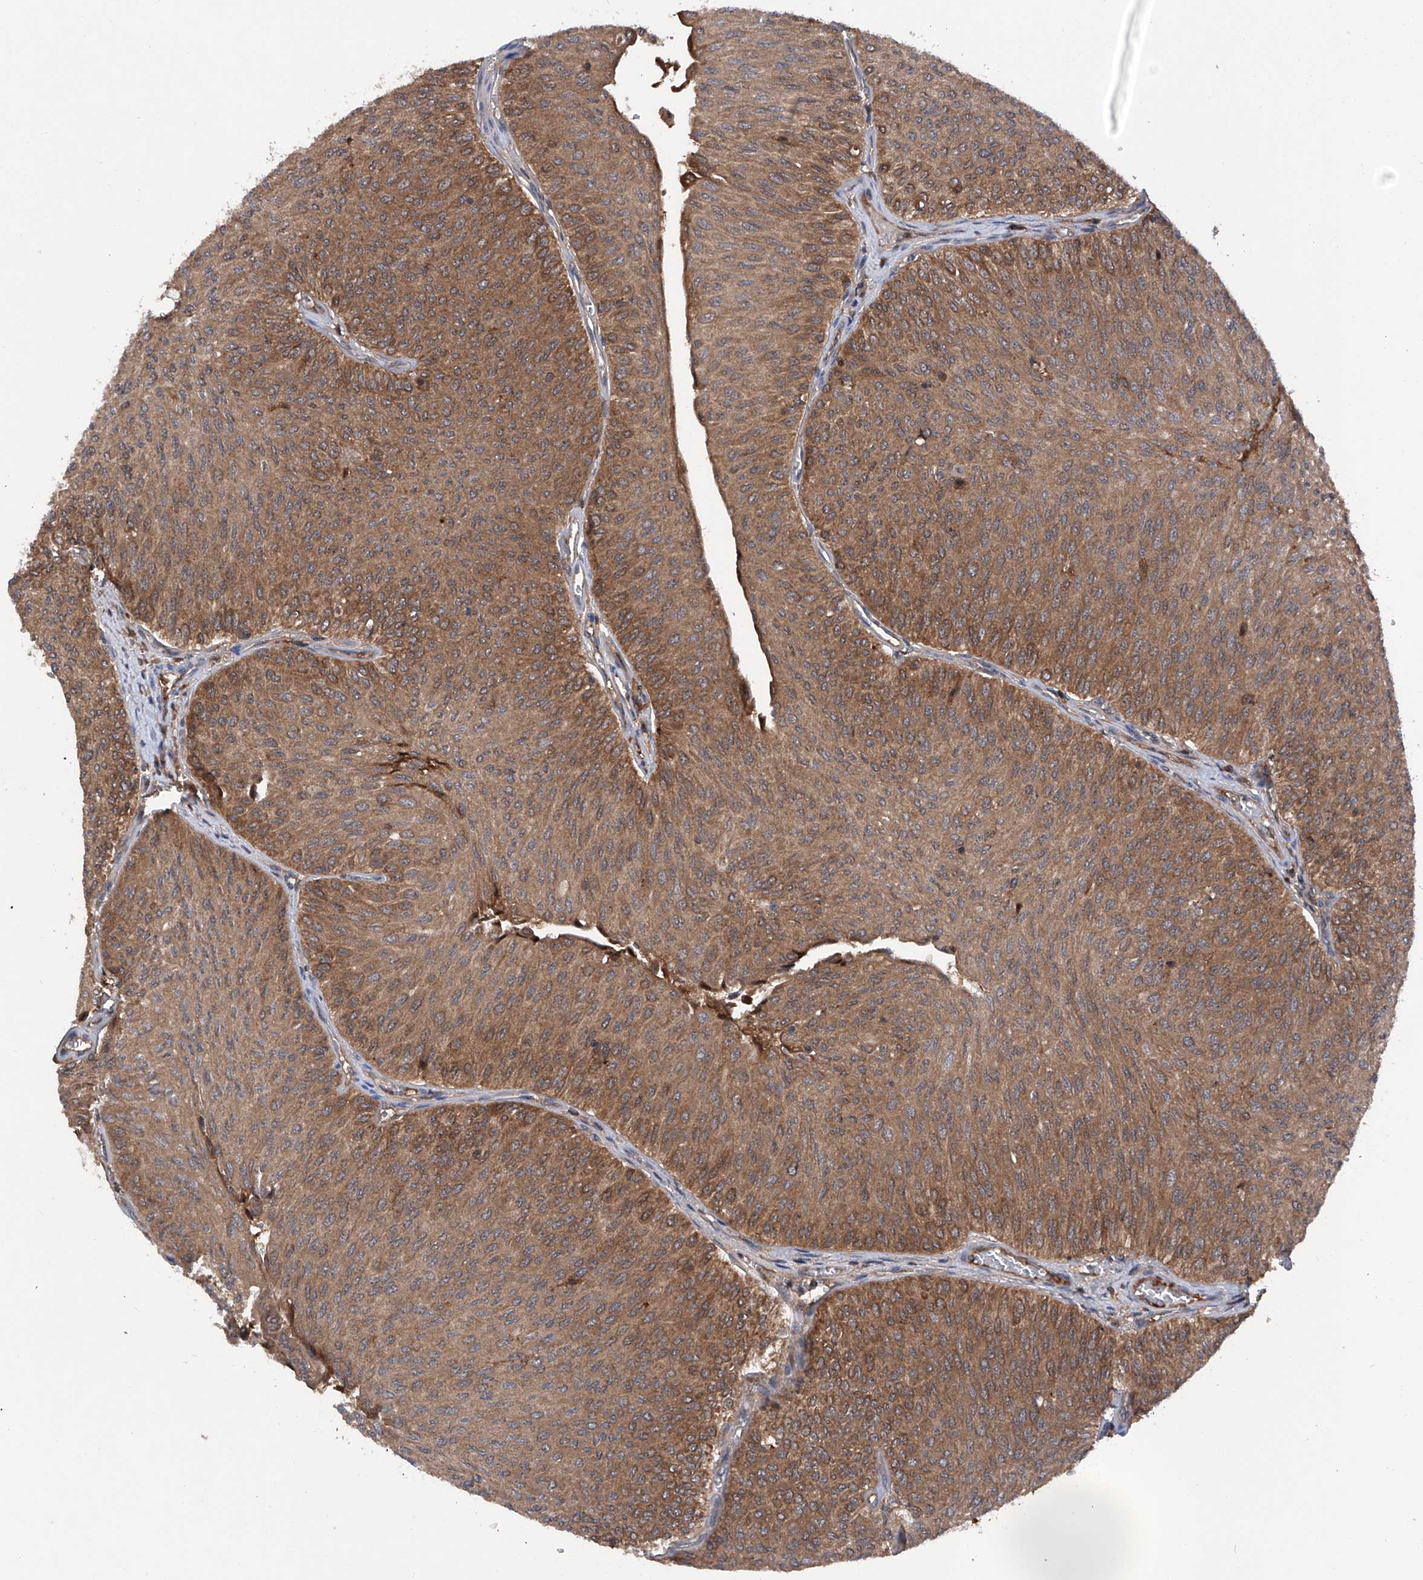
{"staining": {"intensity": "strong", "quantity": ">75%", "location": "cytoplasmic/membranous"}, "tissue": "urothelial cancer", "cell_type": "Tumor cells", "image_type": "cancer", "snomed": [{"axis": "morphology", "description": "Urothelial carcinoma, Low grade"}, {"axis": "topography", "description": "Urinary bladder"}], "caption": "DAB (3,3'-diaminobenzidine) immunohistochemical staining of human urothelial carcinoma (low-grade) shows strong cytoplasmic/membranous protein positivity in about >75% of tumor cells.", "gene": "ASCC3", "patient": {"sex": "male", "age": 78}}